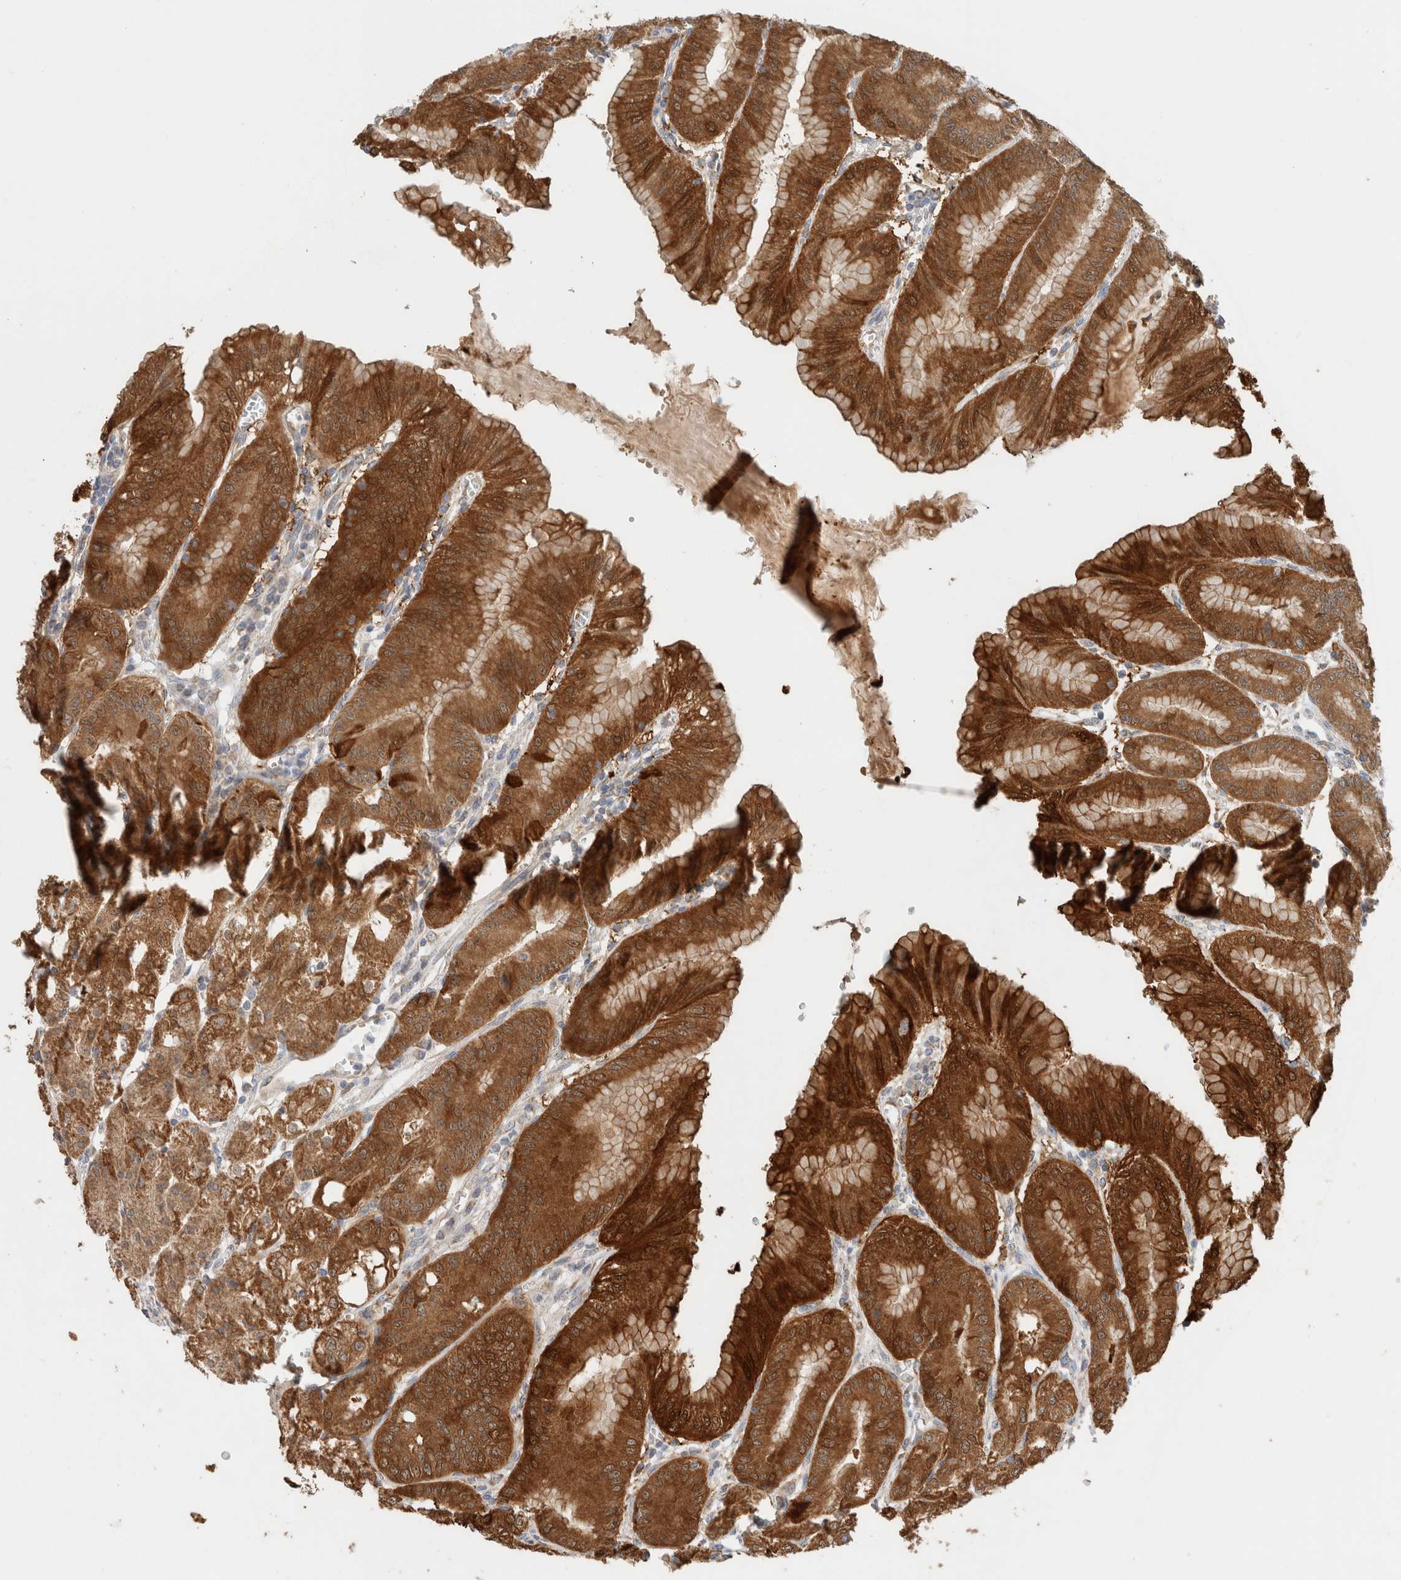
{"staining": {"intensity": "strong", "quantity": ">75%", "location": "cytoplasmic/membranous"}, "tissue": "stomach", "cell_type": "Glandular cells", "image_type": "normal", "snomed": [{"axis": "morphology", "description": "Normal tissue, NOS"}, {"axis": "topography", "description": "Stomach, lower"}], "caption": "High-magnification brightfield microscopy of benign stomach stained with DAB (brown) and counterstained with hematoxylin (blue). glandular cells exhibit strong cytoplasmic/membranous staining is identified in about>75% of cells. The protein of interest is stained brown, and the nuclei are stained in blue (DAB (3,3'-diaminobenzidine) IHC with brightfield microscopy, high magnification).", "gene": "CA13", "patient": {"sex": "male", "age": 71}}